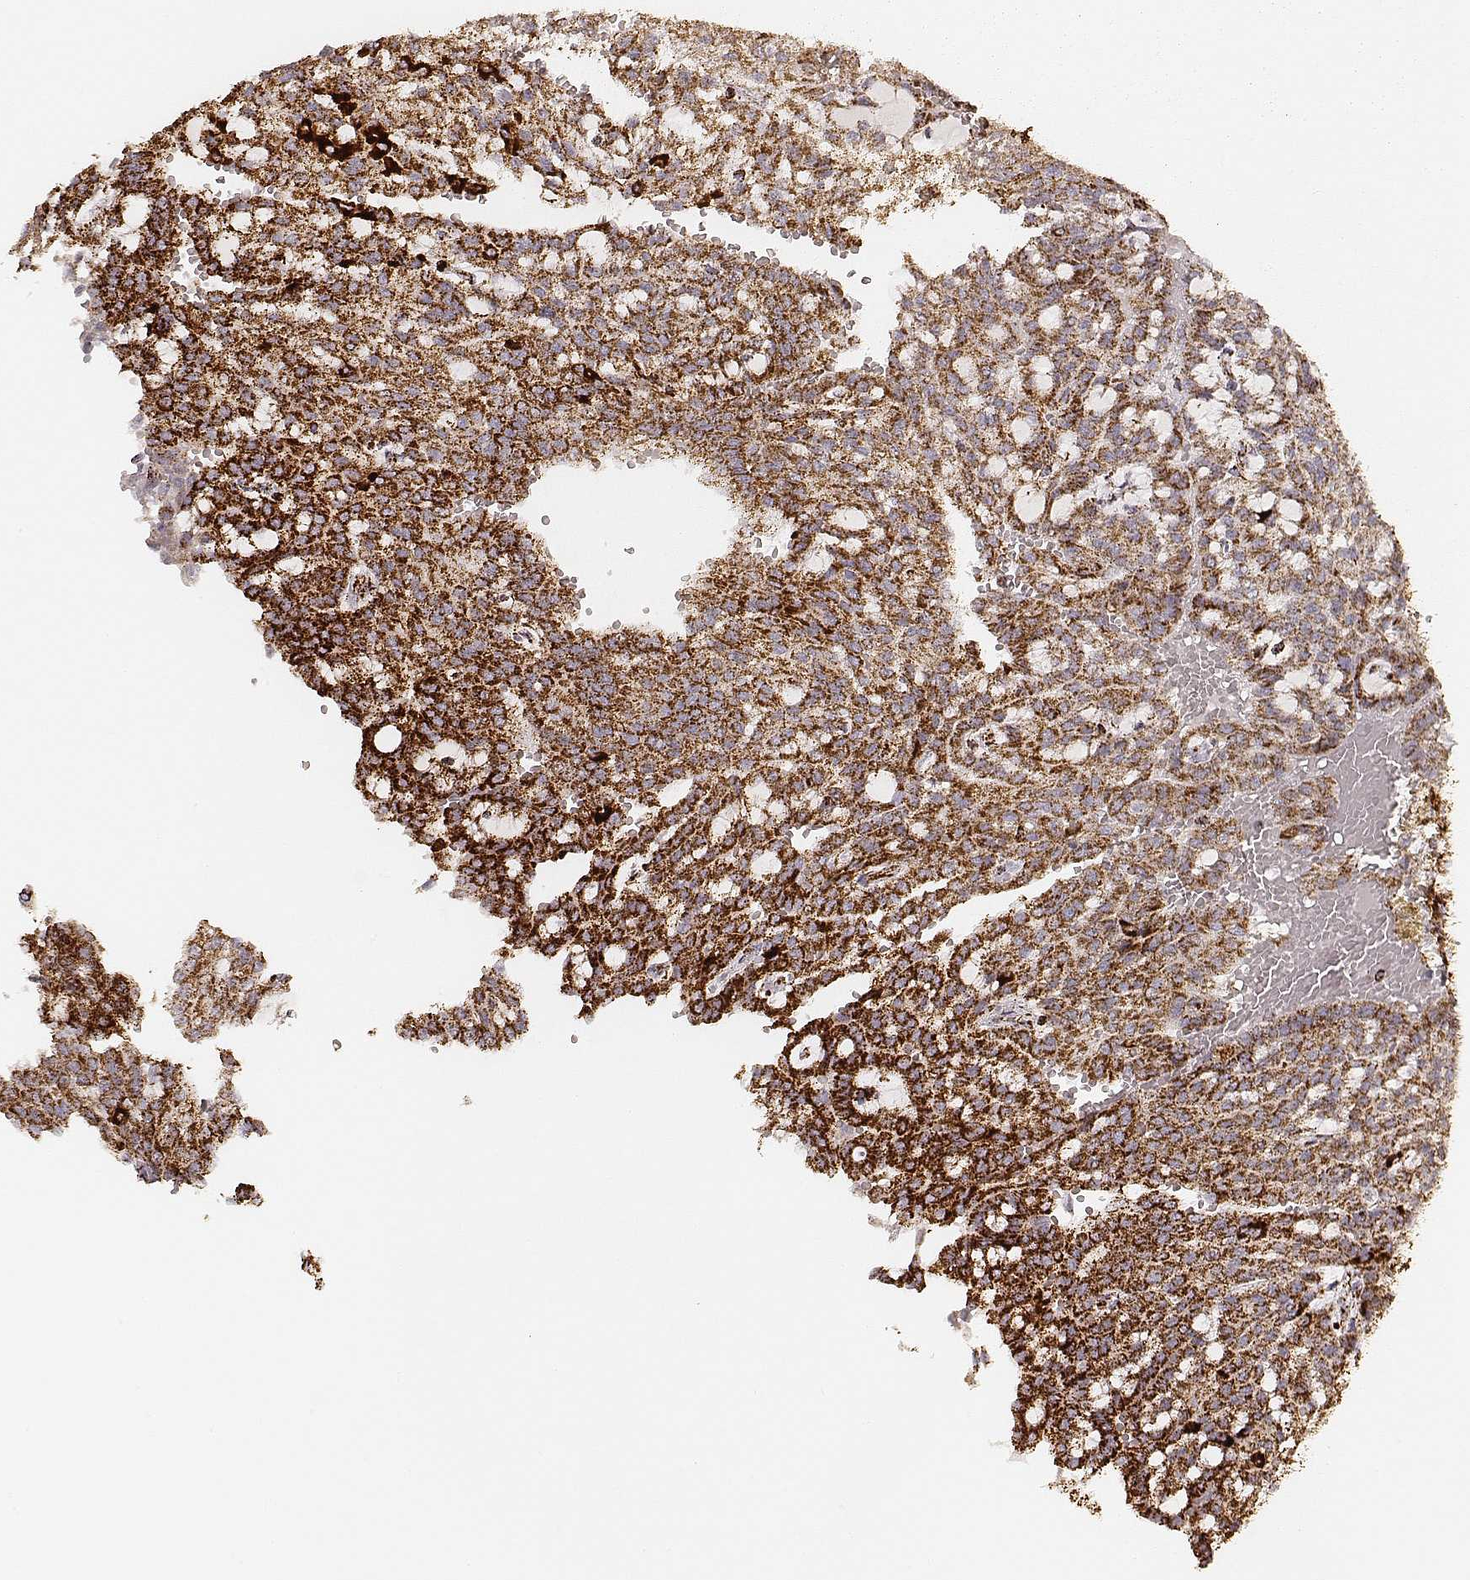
{"staining": {"intensity": "strong", "quantity": ">75%", "location": "cytoplasmic/membranous"}, "tissue": "renal cancer", "cell_type": "Tumor cells", "image_type": "cancer", "snomed": [{"axis": "morphology", "description": "Adenocarcinoma, NOS"}, {"axis": "topography", "description": "Kidney"}], "caption": "Immunohistochemical staining of renal cancer reveals high levels of strong cytoplasmic/membranous protein expression in approximately >75% of tumor cells. The staining was performed using DAB to visualize the protein expression in brown, while the nuclei were stained in blue with hematoxylin (Magnification: 20x).", "gene": "CS", "patient": {"sex": "male", "age": 63}}